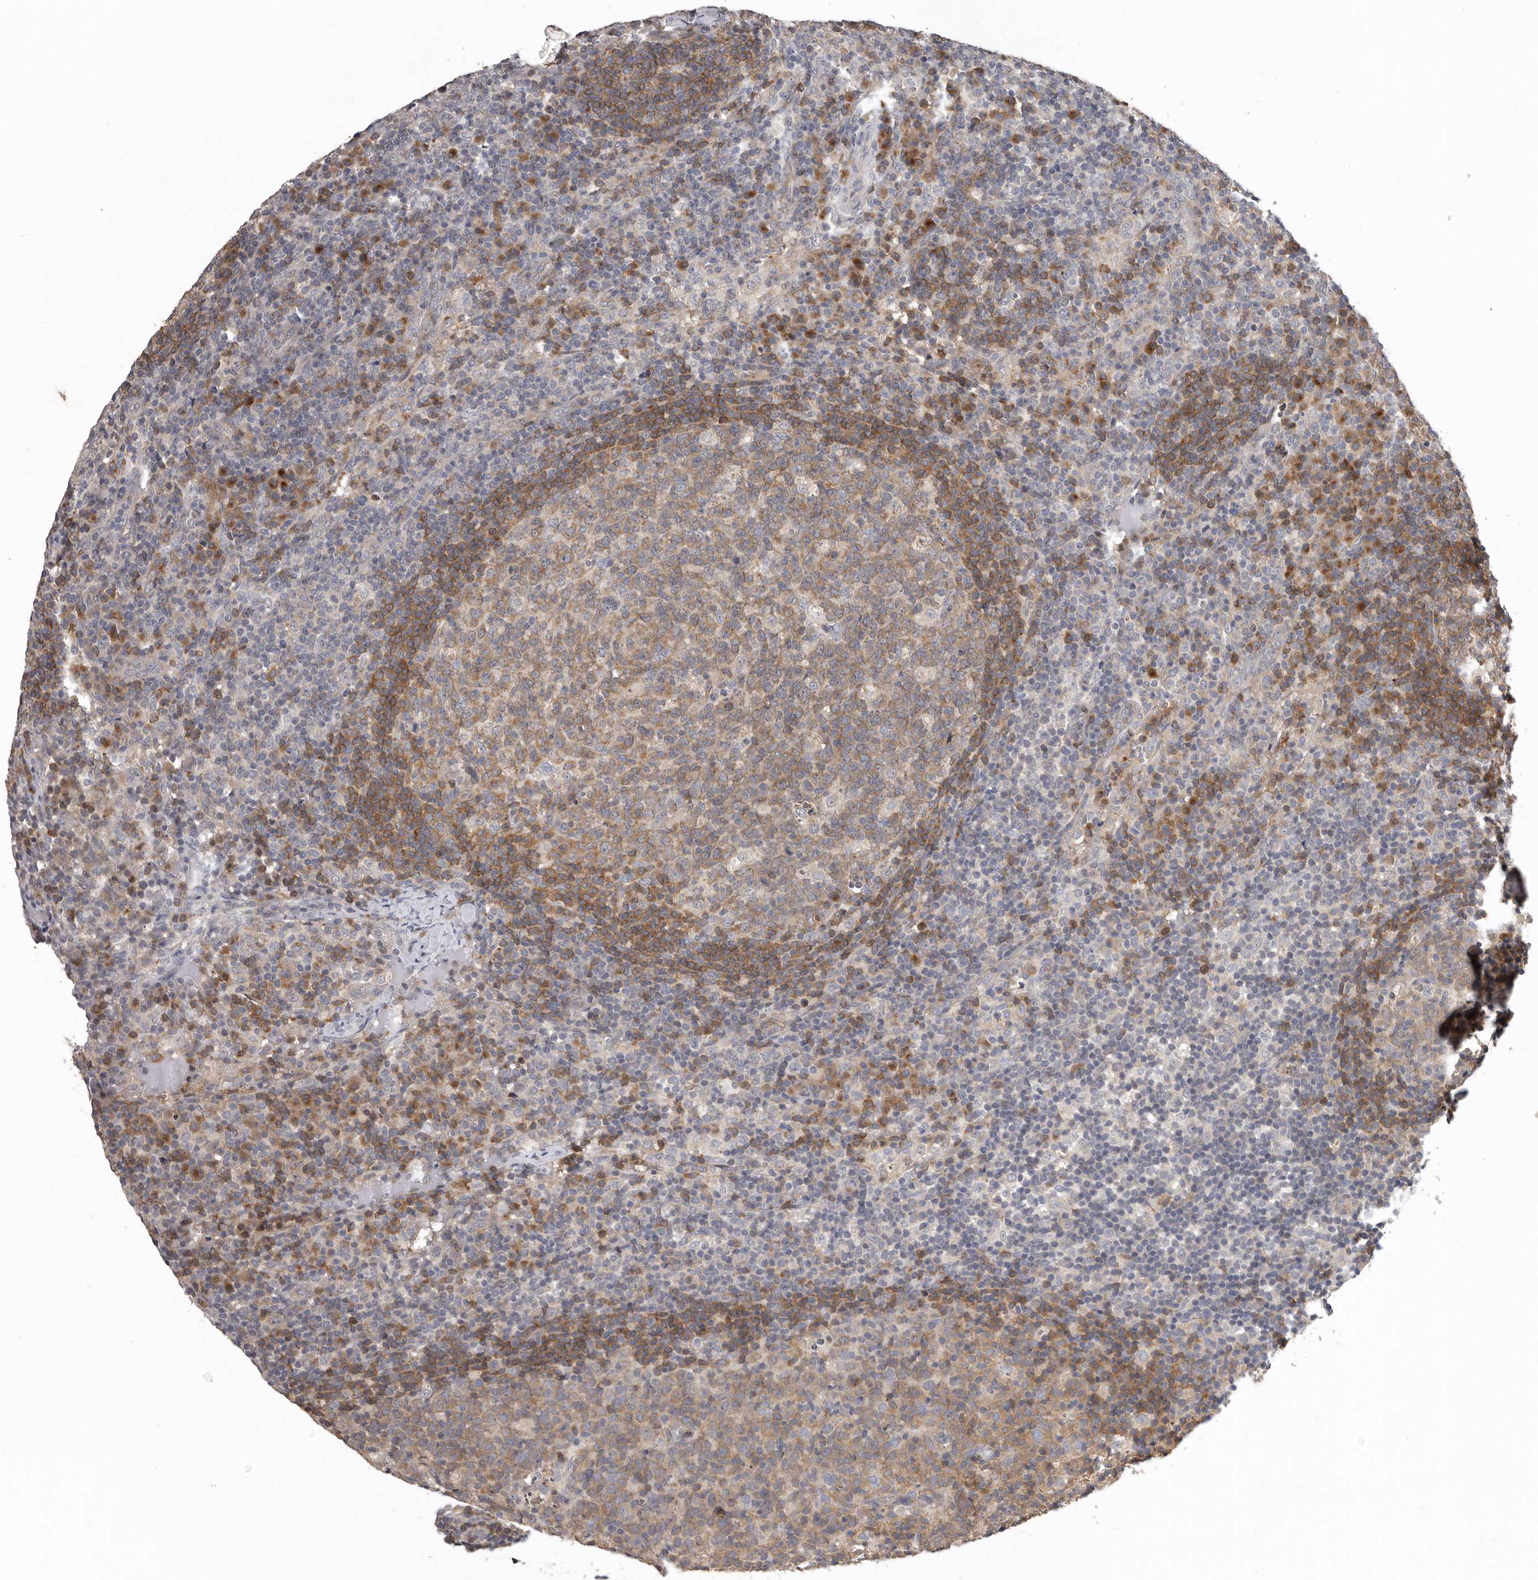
{"staining": {"intensity": "moderate", "quantity": "25%-75%", "location": "cytoplasmic/membranous"}, "tissue": "lymph node", "cell_type": "Germinal center cells", "image_type": "normal", "snomed": [{"axis": "morphology", "description": "Normal tissue, NOS"}, {"axis": "morphology", "description": "Inflammation, NOS"}, {"axis": "topography", "description": "Lymph node"}], "caption": "The photomicrograph shows immunohistochemical staining of unremarkable lymph node. There is moderate cytoplasmic/membranous staining is seen in approximately 25%-75% of germinal center cells. The staining was performed using DAB (3,3'-diaminobenzidine) to visualize the protein expression in brown, while the nuclei were stained in blue with hematoxylin (Magnification: 20x).", "gene": "RALGPS2", "patient": {"sex": "male", "age": 55}}